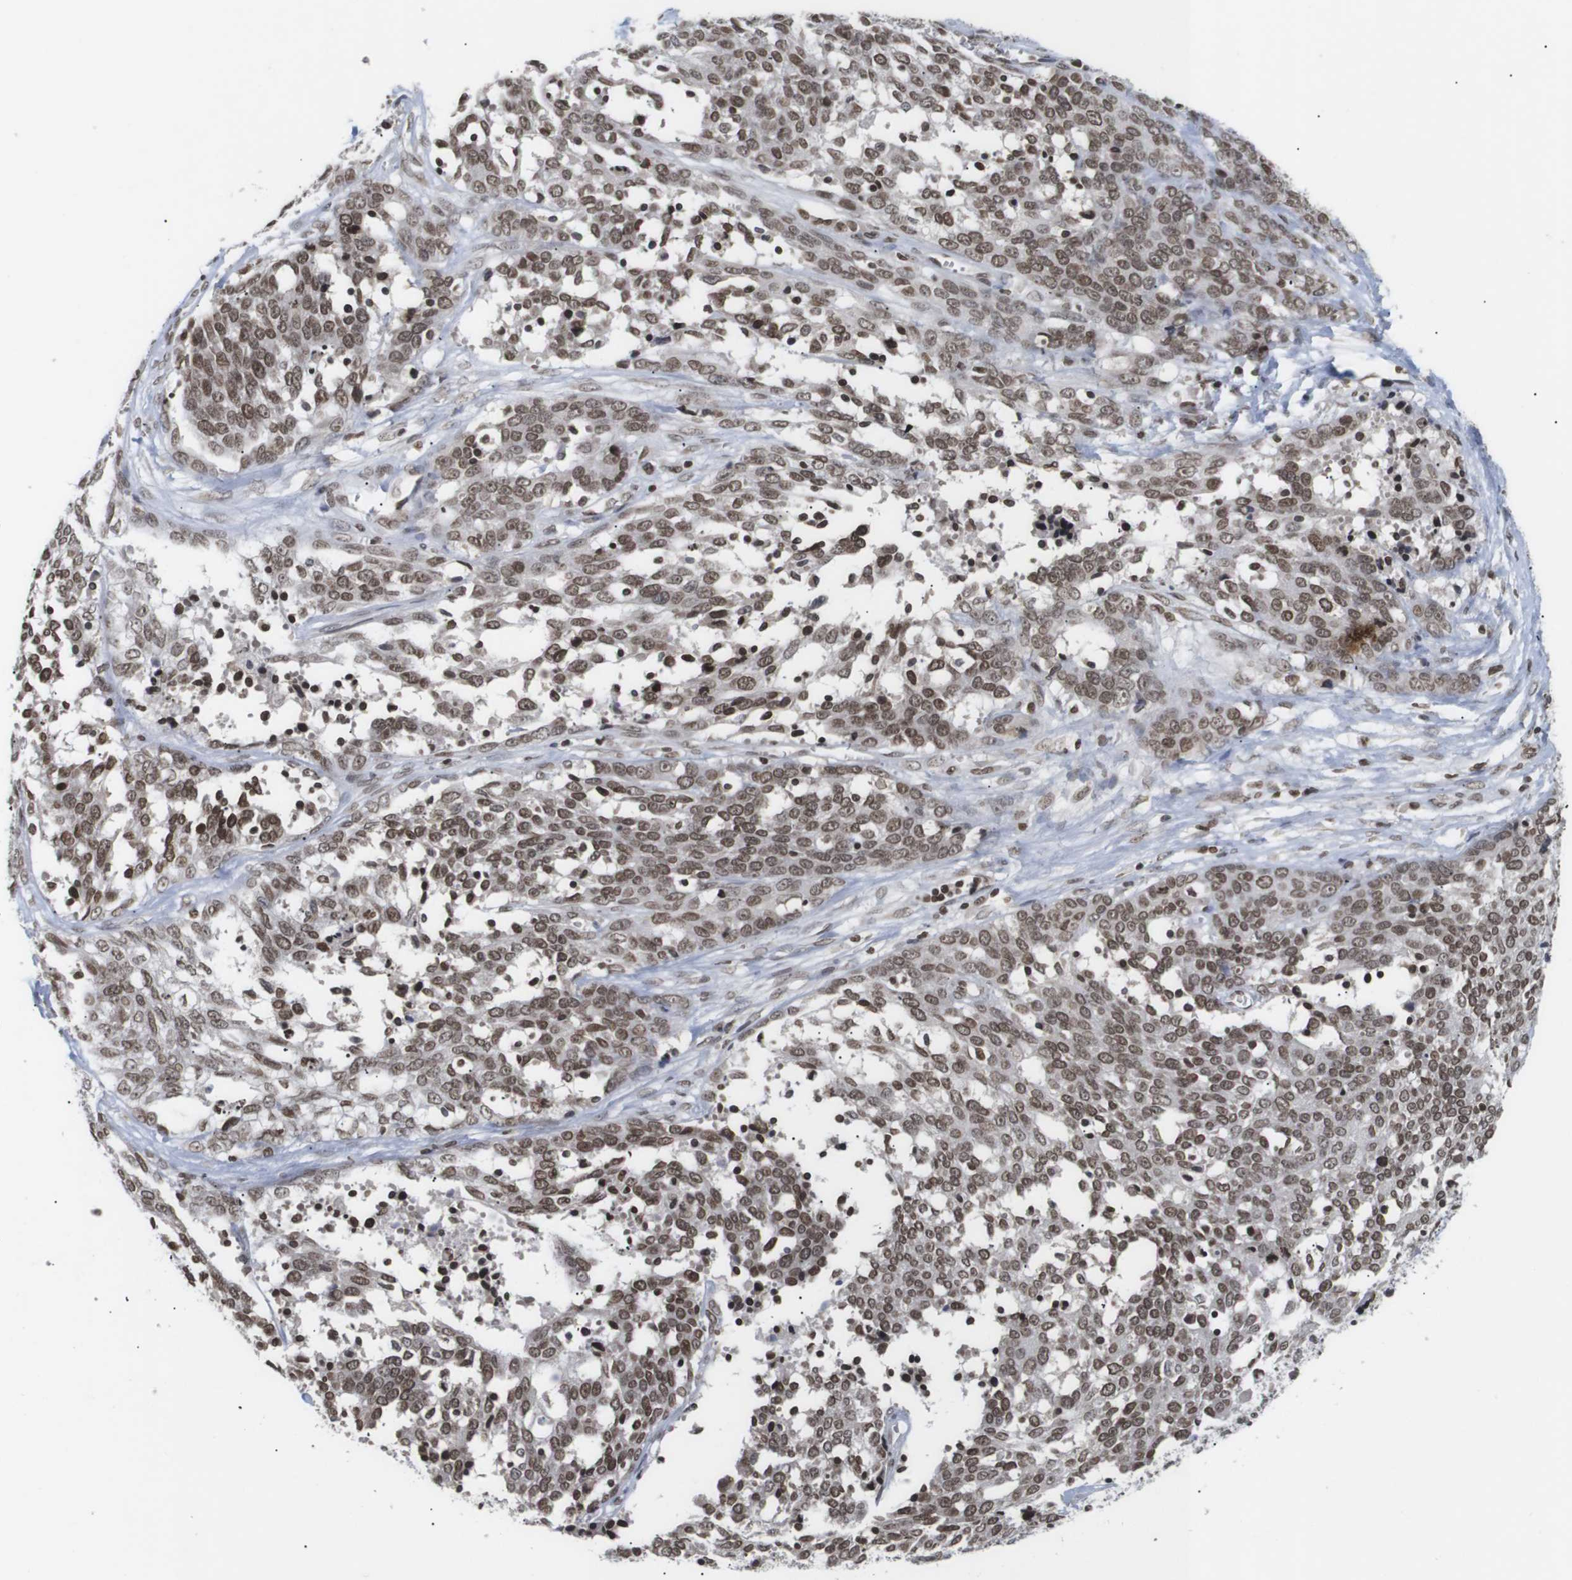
{"staining": {"intensity": "moderate", "quantity": ">75%", "location": "nuclear"}, "tissue": "ovarian cancer", "cell_type": "Tumor cells", "image_type": "cancer", "snomed": [{"axis": "morphology", "description": "Cystadenocarcinoma, serous, NOS"}, {"axis": "topography", "description": "Ovary"}], "caption": "Ovarian cancer was stained to show a protein in brown. There is medium levels of moderate nuclear staining in approximately >75% of tumor cells.", "gene": "ETV5", "patient": {"sex": "female", "age": 44}}